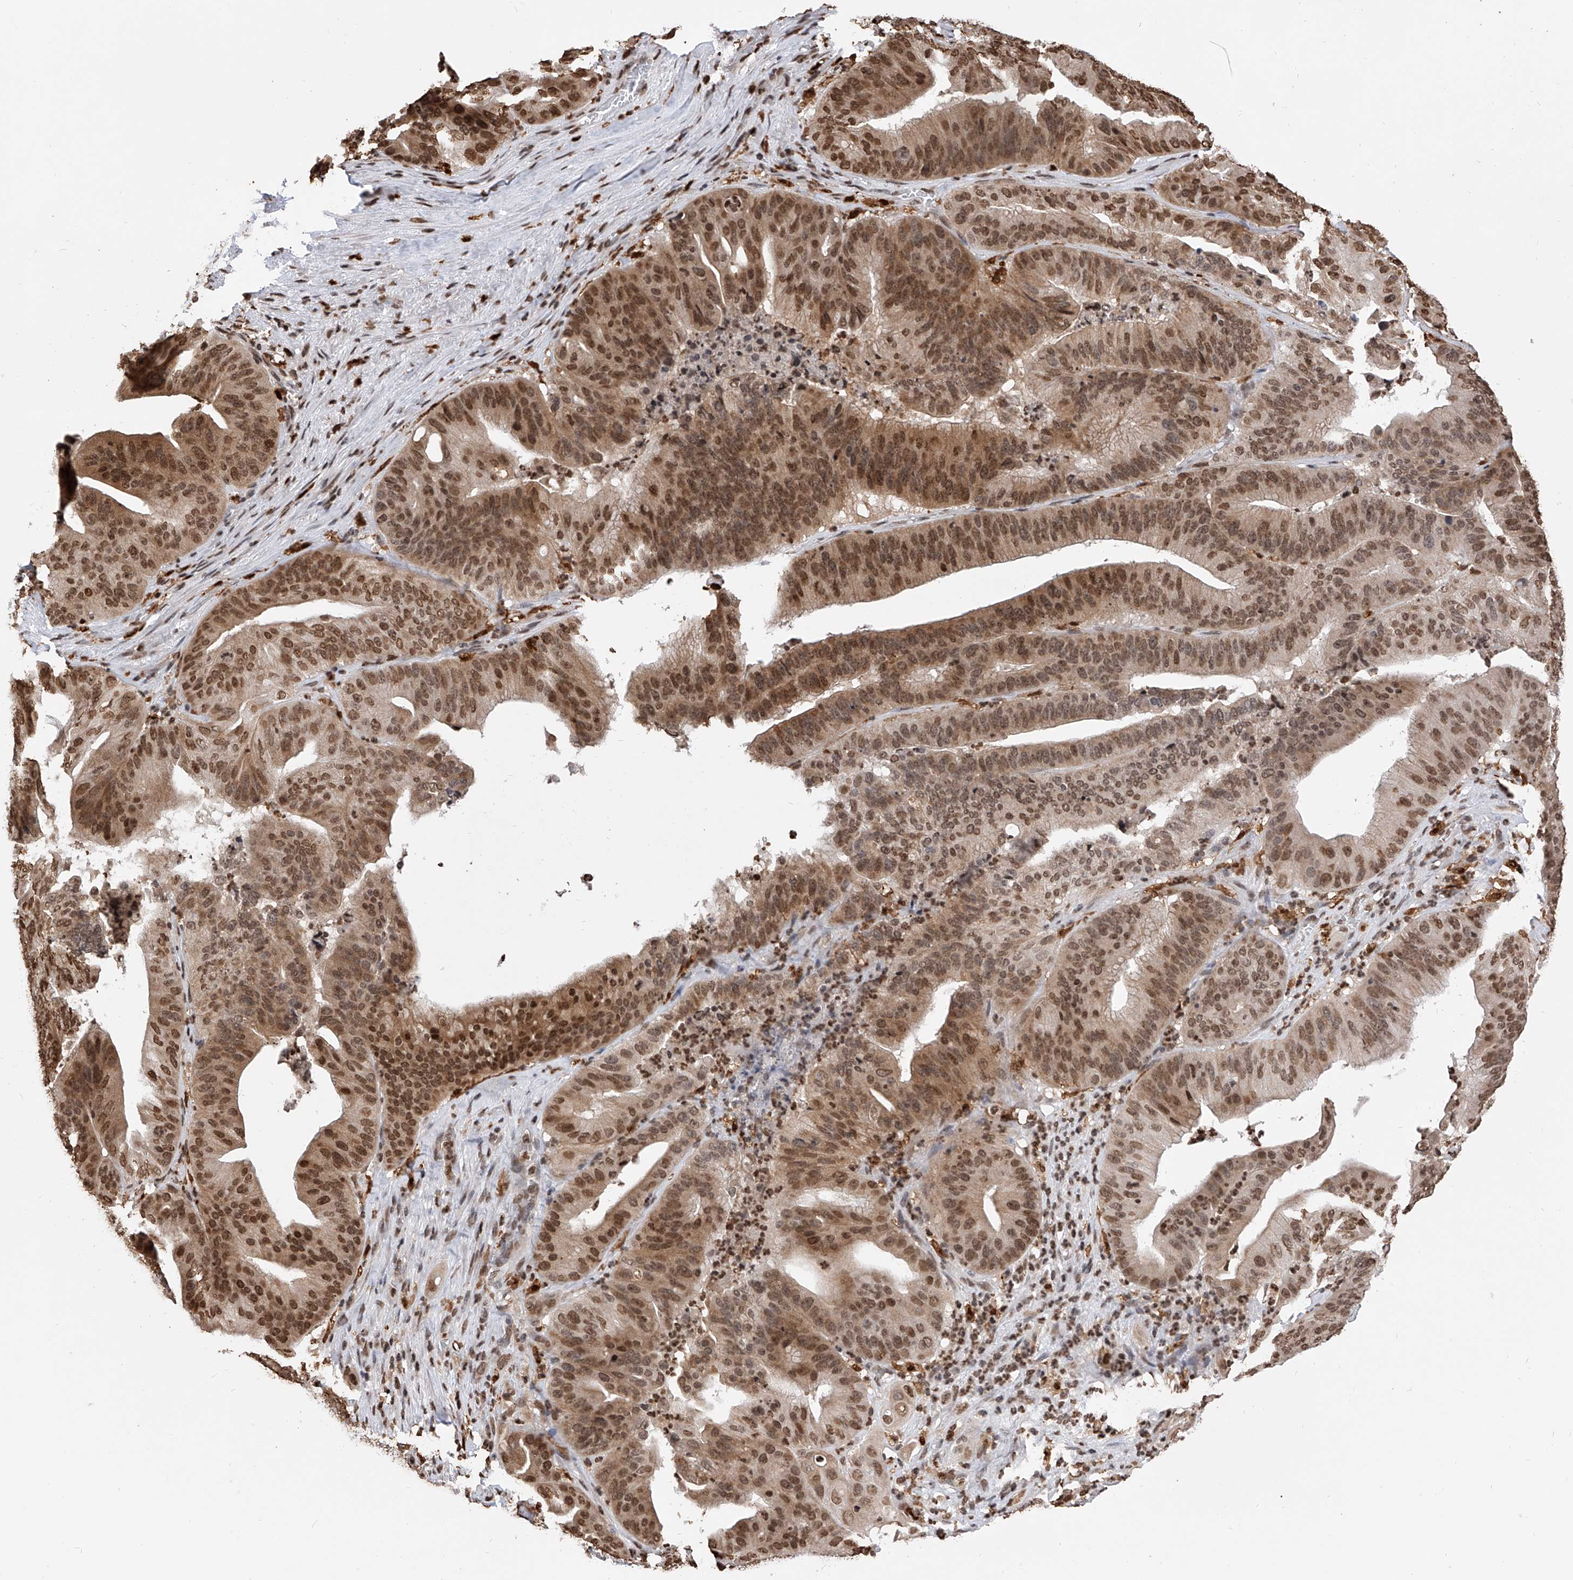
{"staining": {"intensity": "moderate", "quantity": ">75%", "location": "cytoplasmic/membranous,nuclear"}, "tissue": "pancreatic cancer", "cell_type": "Tumor cells", "image_type": "cancer", "snomed": [{"axis": "morphology", "description": "Adenocarcinoma, NOS"}, {"axis": "topography", "description": "Pancreas"}], "caption": "Pancreatic cancer tissue displays moderate cytoplasmic/membranous and nuclear positivity in about >75% of tumor cells, visualized by immunohistochemistry.", "gene": "CFAP410", "patient": {"sex": "female", "age": 77}}